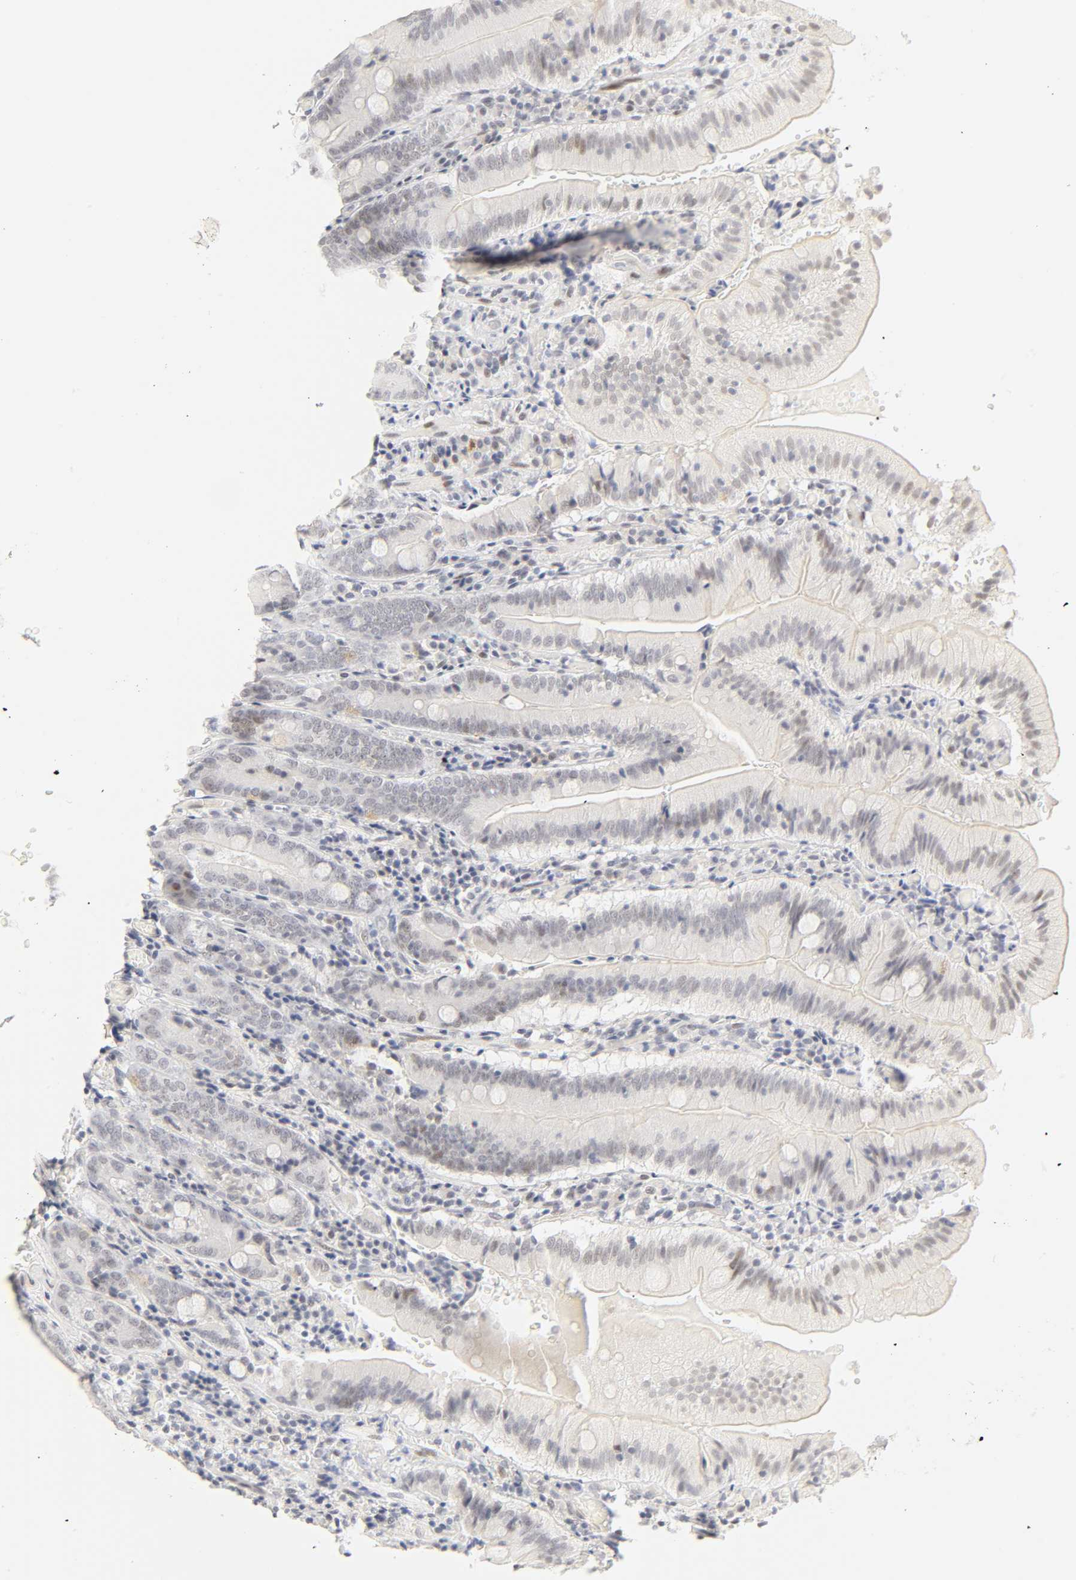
{"staining": {"intensity": "weak", "quantity": "<25%", "location": "nuclear"}, "tissue": "small intestine", "cell_type": "Glandular cells", "image_type": "normal", "snomed": [{"axis": "morphology", "description": "Normal tissue, NOS"}, {"axis": "topography", "description": "Small intestine"}], "caption": "High magnification brightfield microscopy of normal small intestine stained with DAB (brown) and counterstained with hematoxylin (blue): glandular cells show no significant staining. Nuclei are stained in blue.", "gene": "MNAT1", "patient": {"sex": "male", "age": 71}}